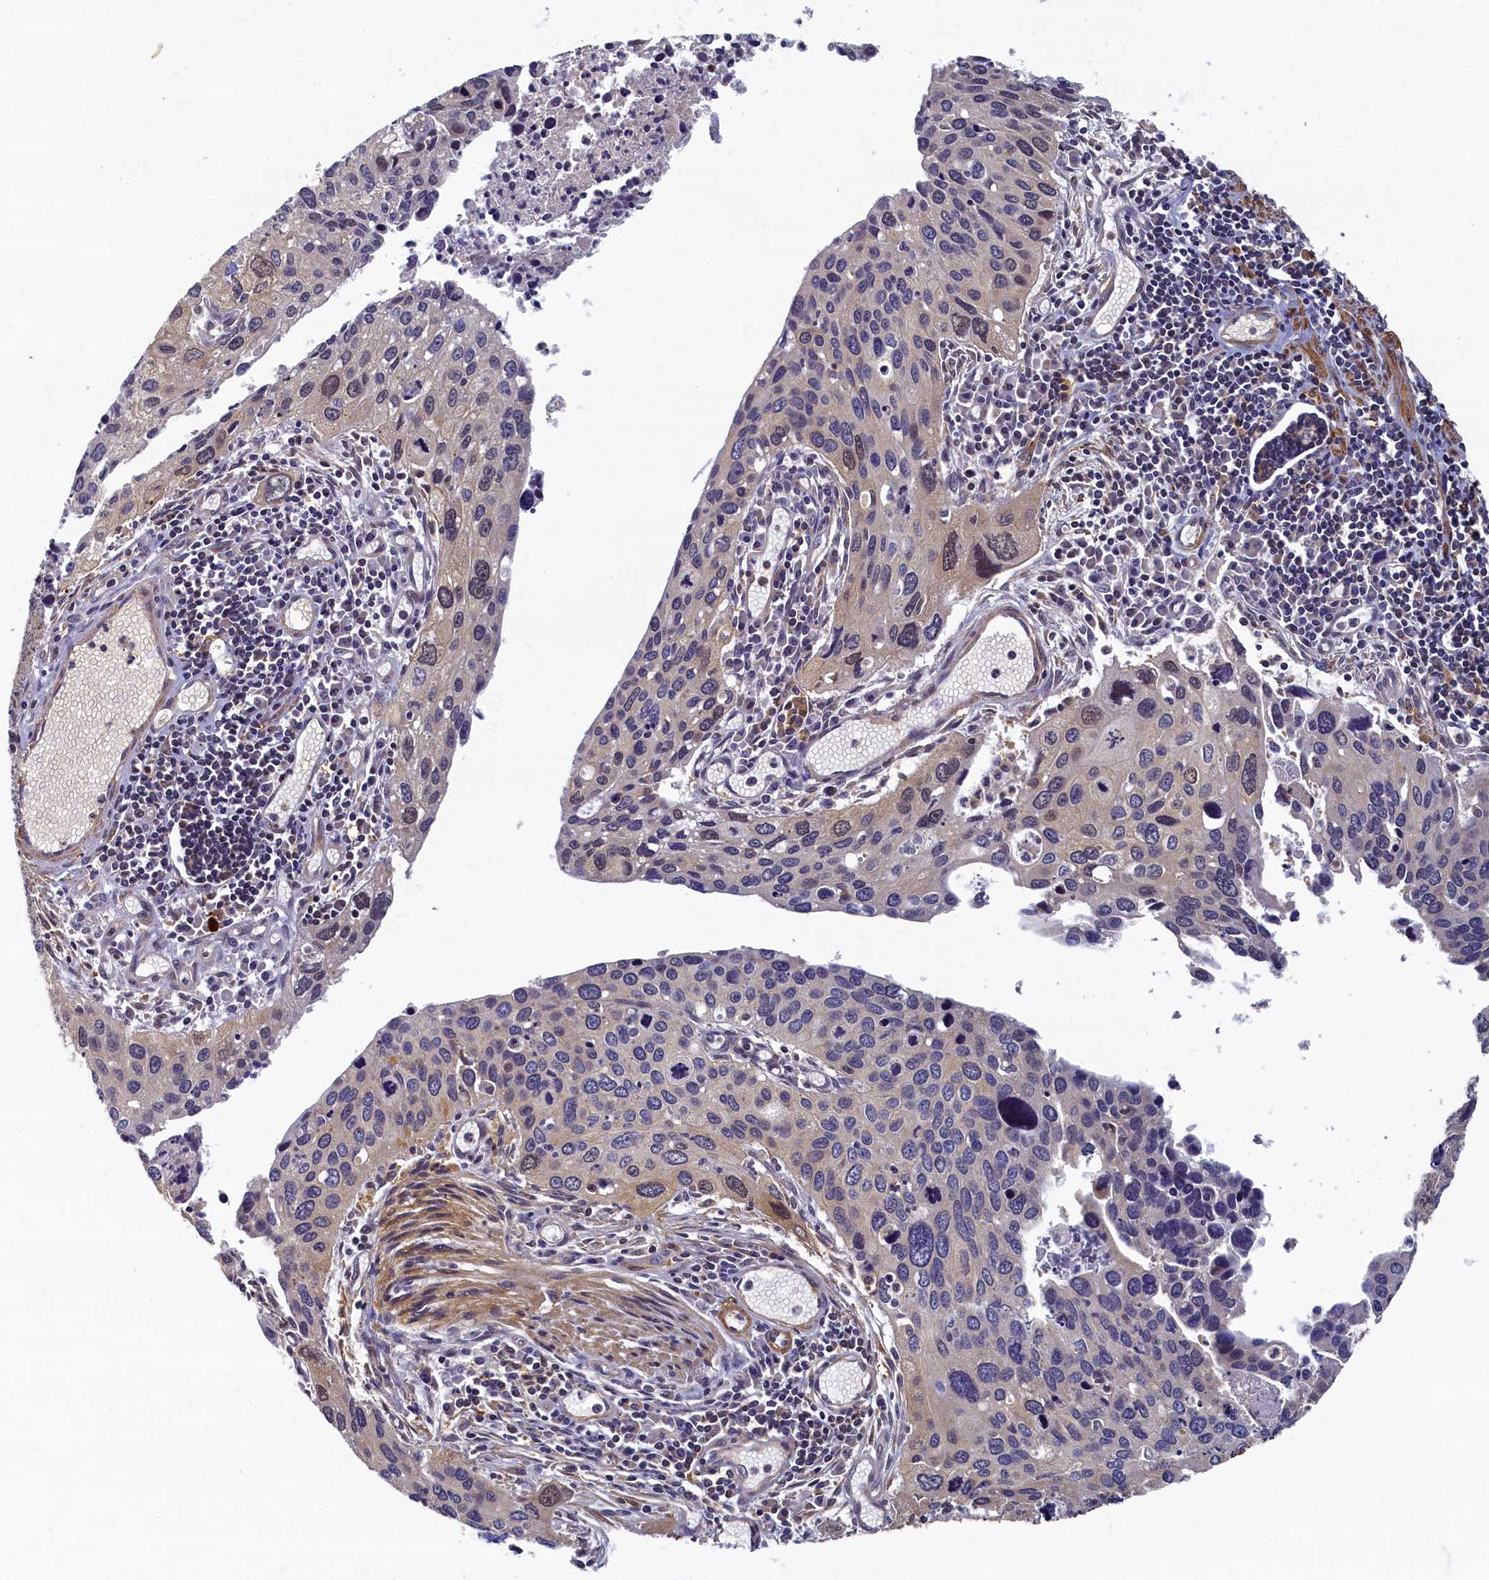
{"staining": {"intensity": "weak", "quantity": "<25%", "location": "cytoplasmic/membranous"}, "tissue": "cervical cancer", "cell_type": "Tumor cells", "image_type": "cancer", "snomed": [{"axis": "morphology", "description": "Squamous cell carcinoma, NOS"}, {"axis": "topography", "description": "Cervix"}], "caption": "IHC photomicrograph of cervical squamous cell carcinoma stained for a protein (brown), which demonstrates no positivity in tumor cells.", "gene": "TBCB", "patient": {"sex": "female", "age": 55}}